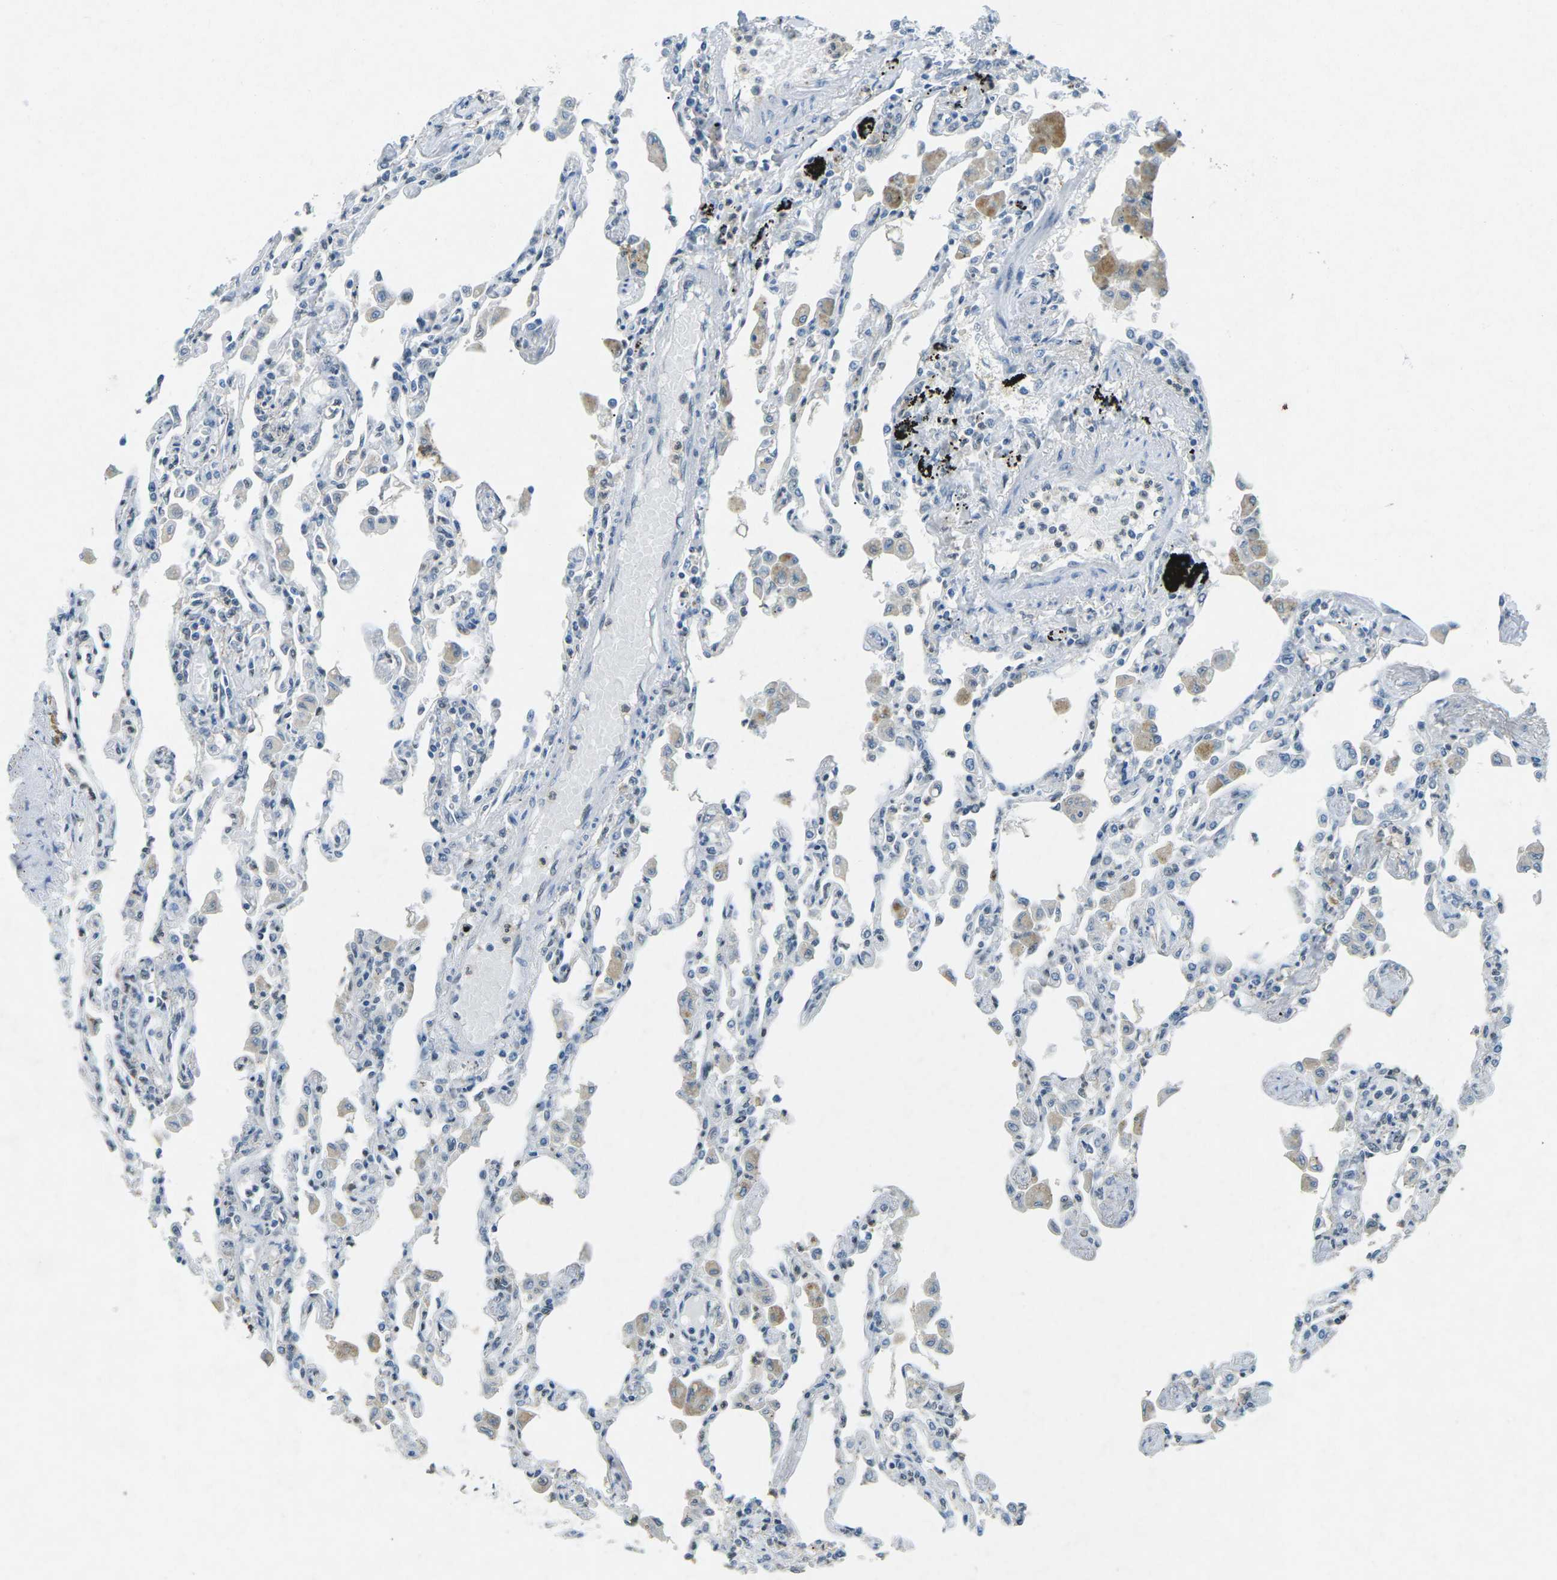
{"staining": {"intensity": "negative", "quantity": "none", "location": "none"}, "tissue": "lung", "cell_type": "Alveolar cells", "image_type": "normal", "snomed": [{"axis": "morphology", "description": "Normal tissue, NOS"}, {"axis": "topography", "description": "Bronchus"}, {"axis": "topography", "description": "Lung"}], "caption": "Lung stained for a protein using immunohistochemistry reveals no positivity alveolar cells.", "gene": "RB1", "patient": {"sex": "female", "age": 49}}